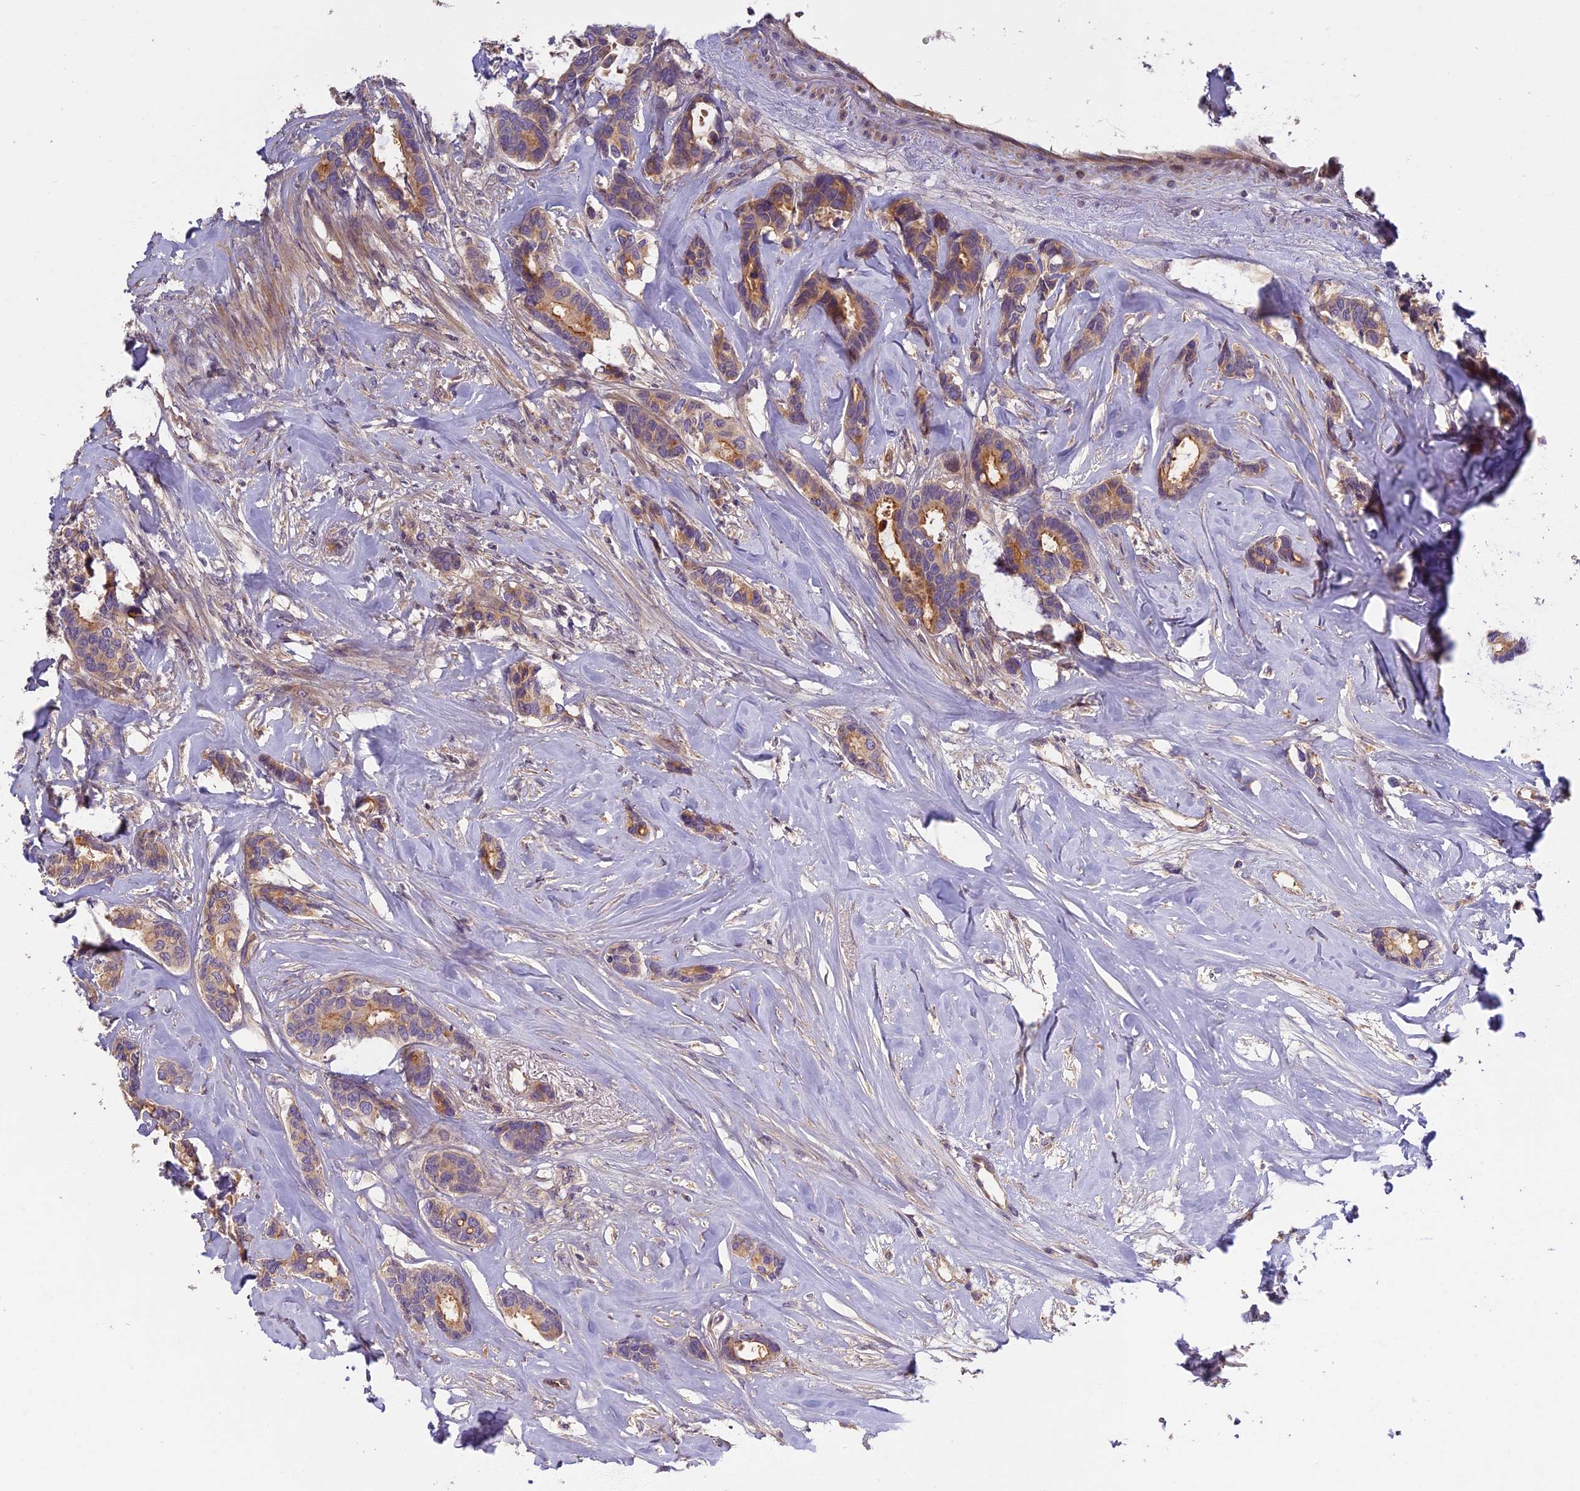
{"staining": {"intensity": "moderate", "quantity": "<25%", "location": "cytoplasmic/membranous"}, "tissue": "breast cancer", "cell_type": "Tumor cells", "image_type": "cancer", "snomed": [{"axis": "morphology", "description": "Duct carcinoma"}, {"axis": "topography", "description": "Breast"}], "caption": "A high-resolution image shows immunohistochemistry staining of breast cancer (invasive ductal carcinoma), which demonstrates moderate cytoplasmic/membranous staining in approximately <25% of tumor cells.", "gene": "AP4E1", "patient": {"sex": "female", "age": 87}}